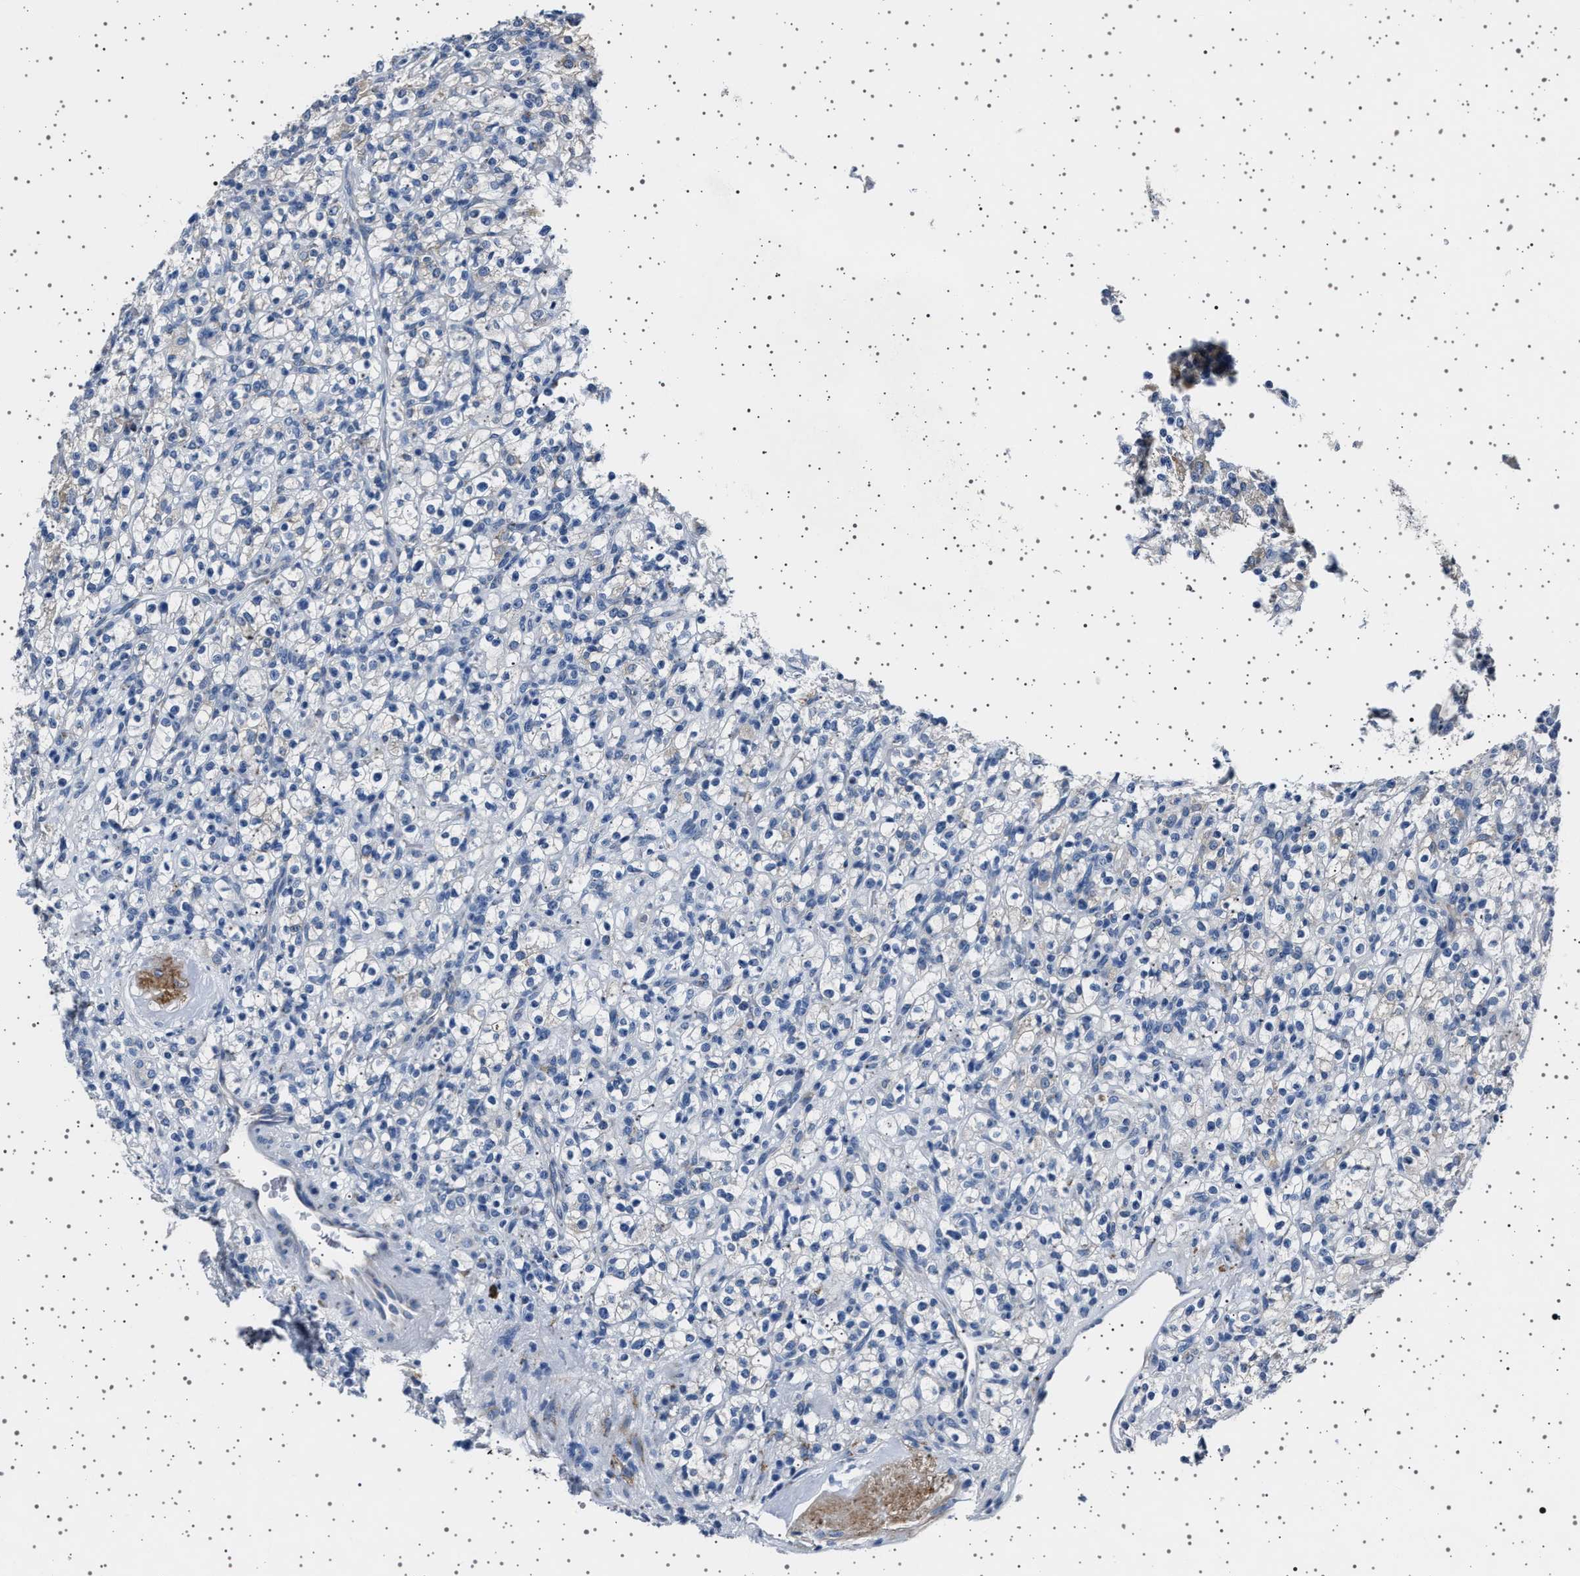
{"staining": {"intensity": "negative", "quantity": "none", "location": "none"}, "tissue": "renal cancer", "cell_type": "Tumor cells", "image_type": "cancer", "snomed": [{"axis": "morphology", "description": "Normal tissue, NOS"}, {"axis": "morphology", "description": "Adenocarcinoma, NOS"}, {"axis": "topography", "description": "Kidney"}], "caption": "An image of human renal cancer is negative for staining in tumor cells.", "gene": "FTCD", "patient": {"sex": "female", "age": 72}}